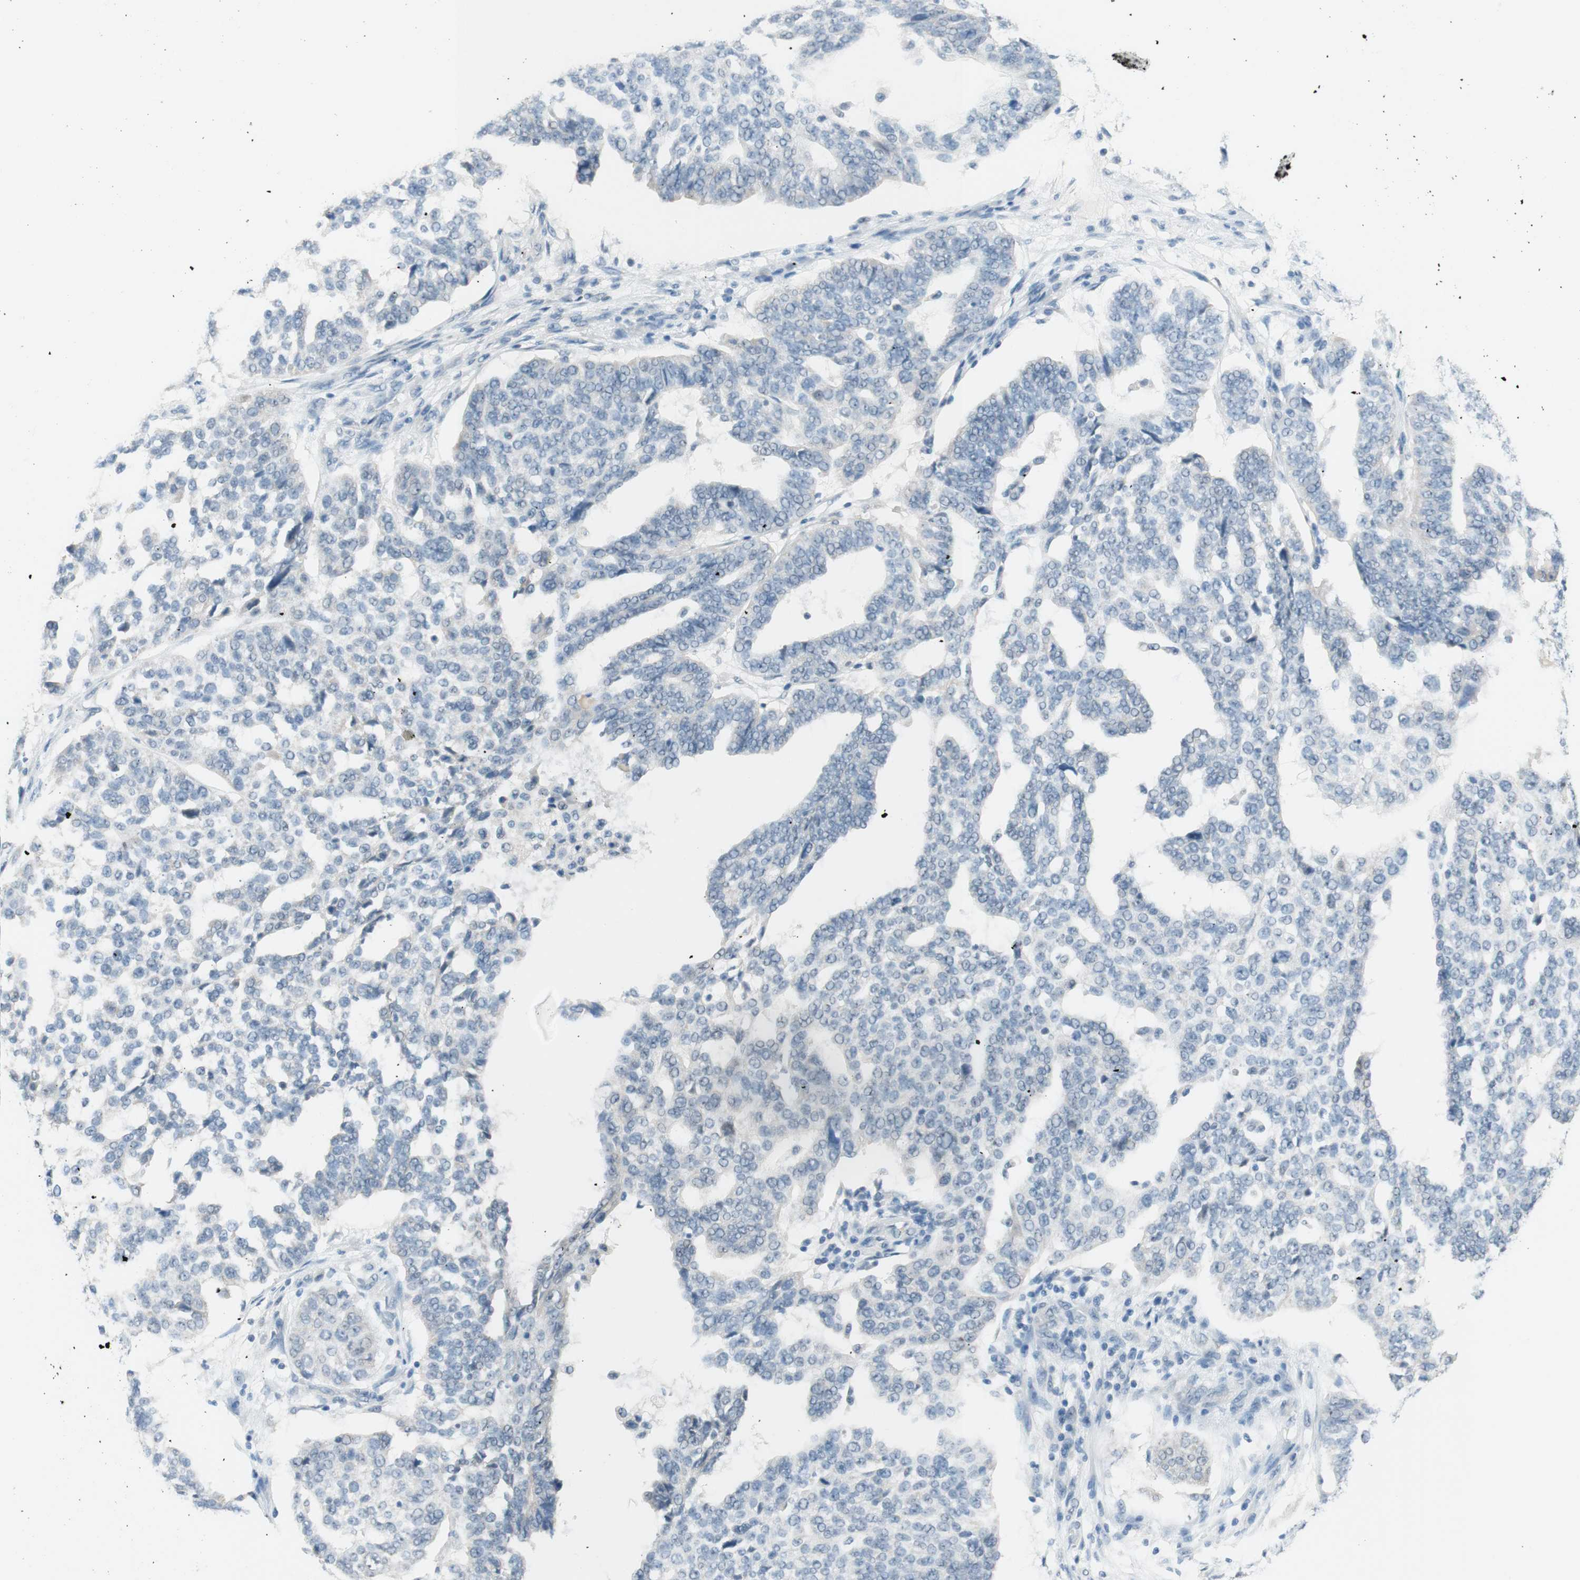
{"staining": {"intensity": "negative", "quantity": "none", "location": "none"}, "tissue": "ovarian cancer", "cell_type": "Tumor cells", "image_type": "cancer", "snomed": [{"axis": "morphology", "description": "Cystadenocarcinoma, serous, NOS"}, {"axis": "topography", "description": "Ovary"}], "caption": "The immunohistochemistry photomicrograph has no significant positivity in tumor cells of ovarian cancer (serous cystadenocarcinoma) tissue. The staining was performed using DAB (3,3'-diaminobenzidine) to visualize the protein expression in brown, while the nuclei were stained in blue with hematoxylin (Magnification: 20x).", "gene": "JPH1", "patient": {"sex": "female", "age": 59}}